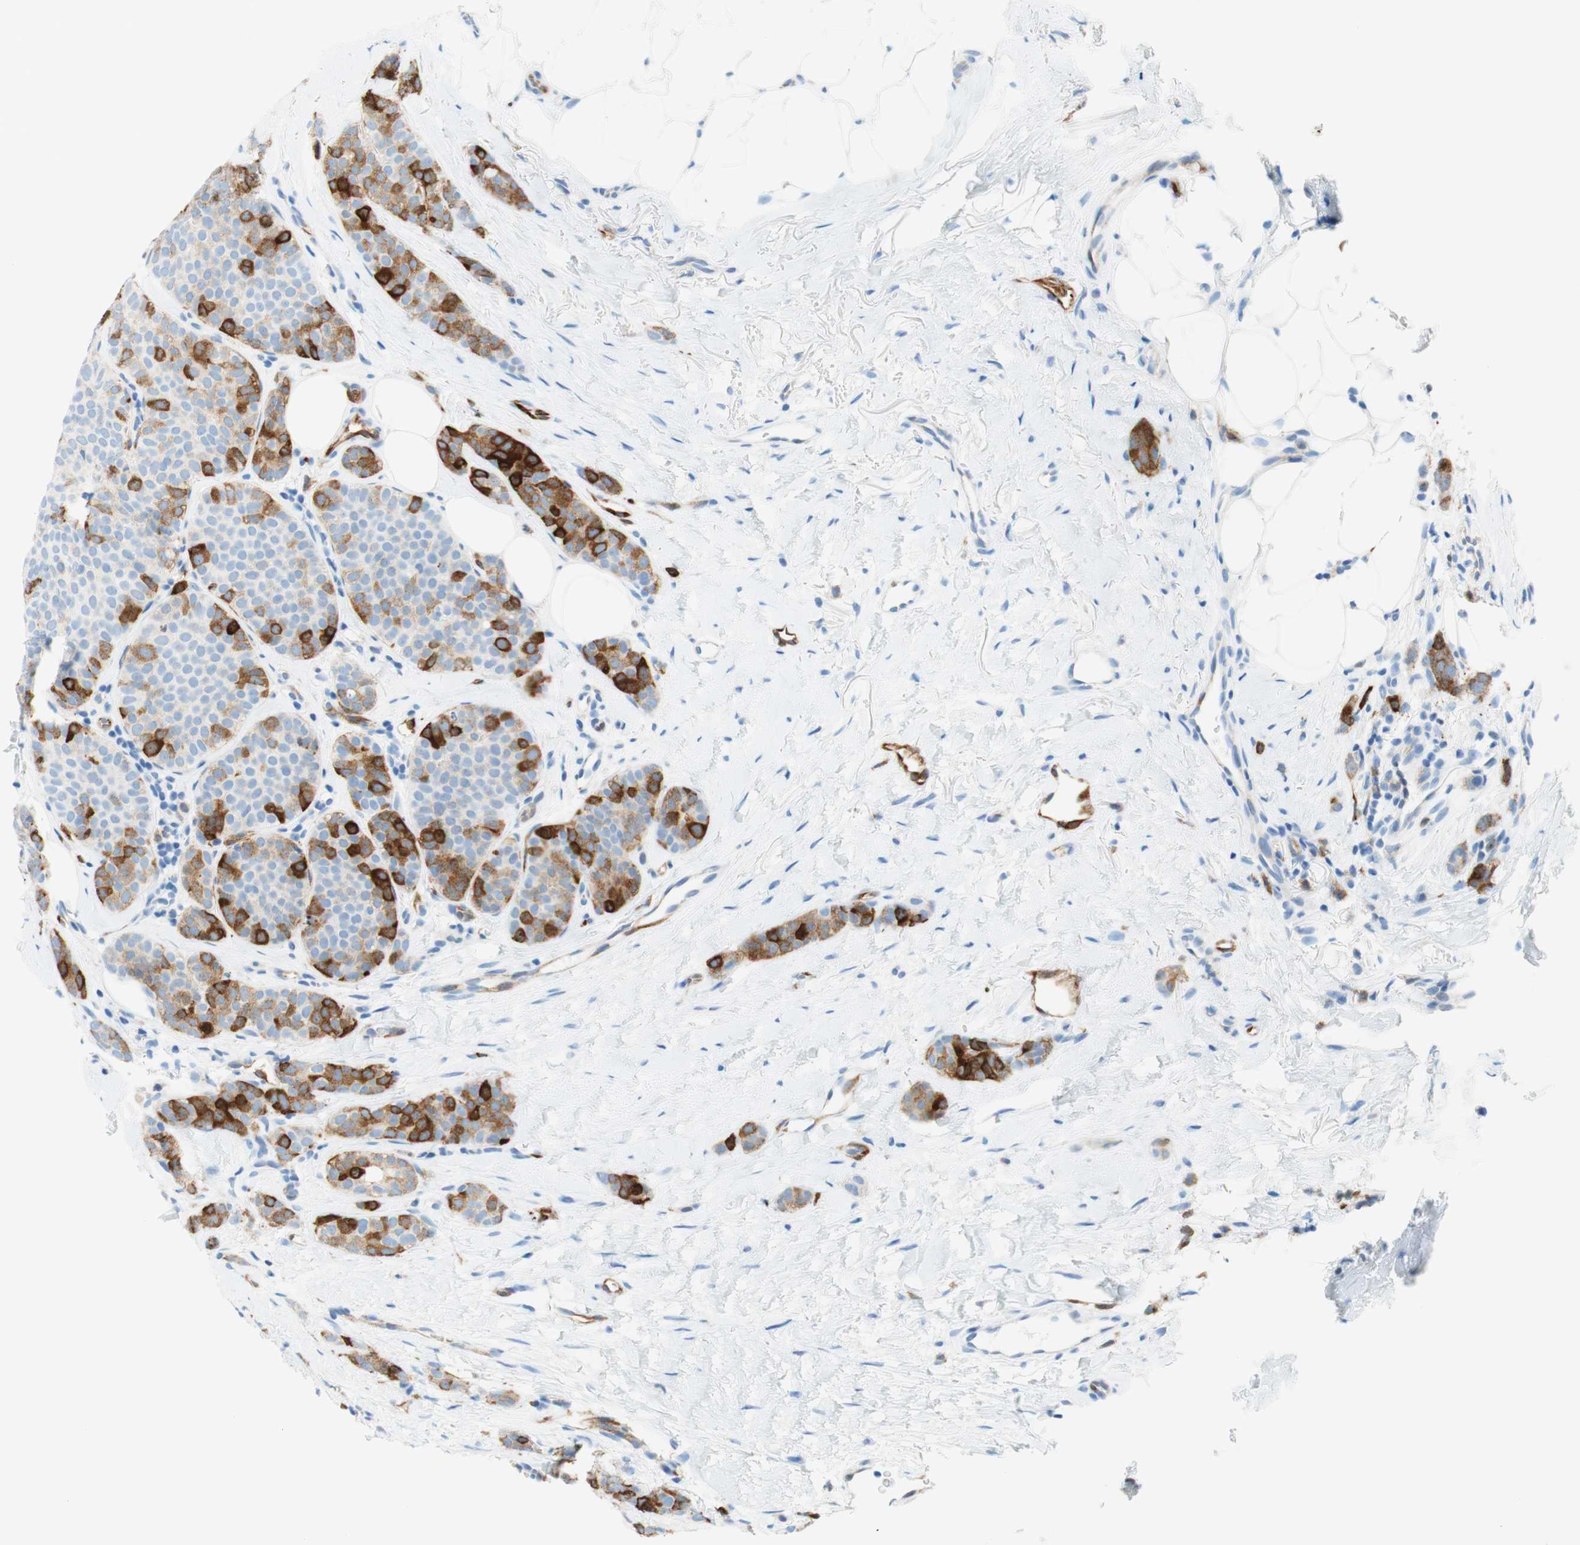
{"staining": {"intensity": "strong", "quantity": "25%-75%", "location": "cytoplasmic/membranous"}, "tissue": "breast cancer", "cell_type": "Tumor cells", "image_type": "cancer", "snomed": [{"axis": "morphology", "description": "Lobular carcinoma"}, {"axis": "topography", "description": "Skin"}, {"axis": "topography", "description": "Breast"}], "caption": "Breast cancer (lobular carcinoma) stained for a protein (brown) shows strong cytoplasmic/membranous positive staining in about 25%-75% of tumor cells.", "gene": "STMN1", "patient": {"sex": "female", "age": 46}}